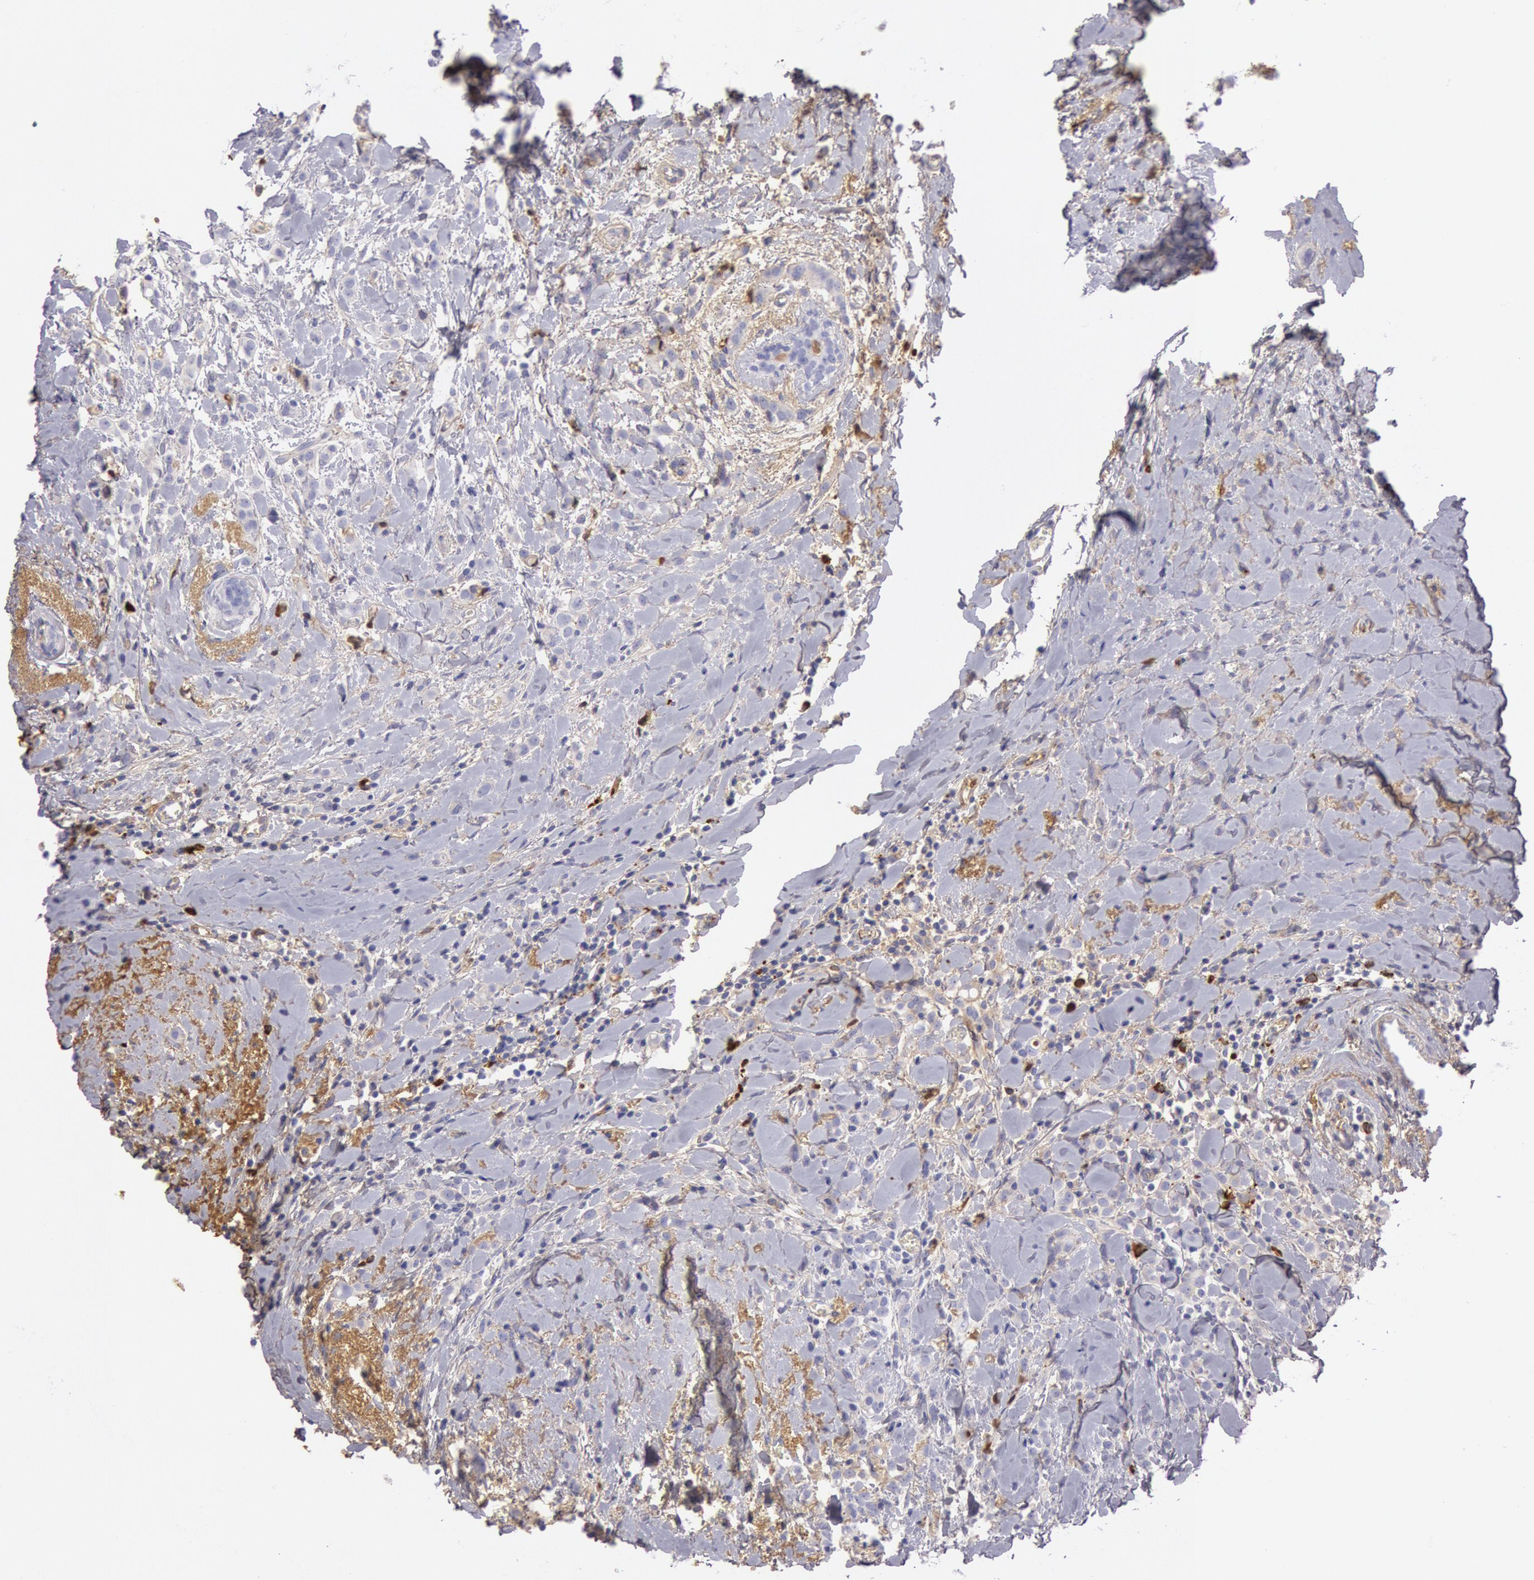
{"staining": {"intensity": "moderate", "quantity": "<25%", "location": "cytoplasmic/membranous"}, "tissue": "breast cancer", "cell_type": "Tumor cells", "image_type": "cancer", "snomed": [{"axis": "morphology", "description": "Lobular carcinoma"}, {"axis": "topography", "description": "Breast"}], "caption": "A low amount of moderate cytoplasmic/membranous staining is appreciated in approximately <25% of tumor cells in breast cancer (lobular carcinoma) tissue.", "gene": "IGHG1", "patient": {"sex": "female", "age": 57}}